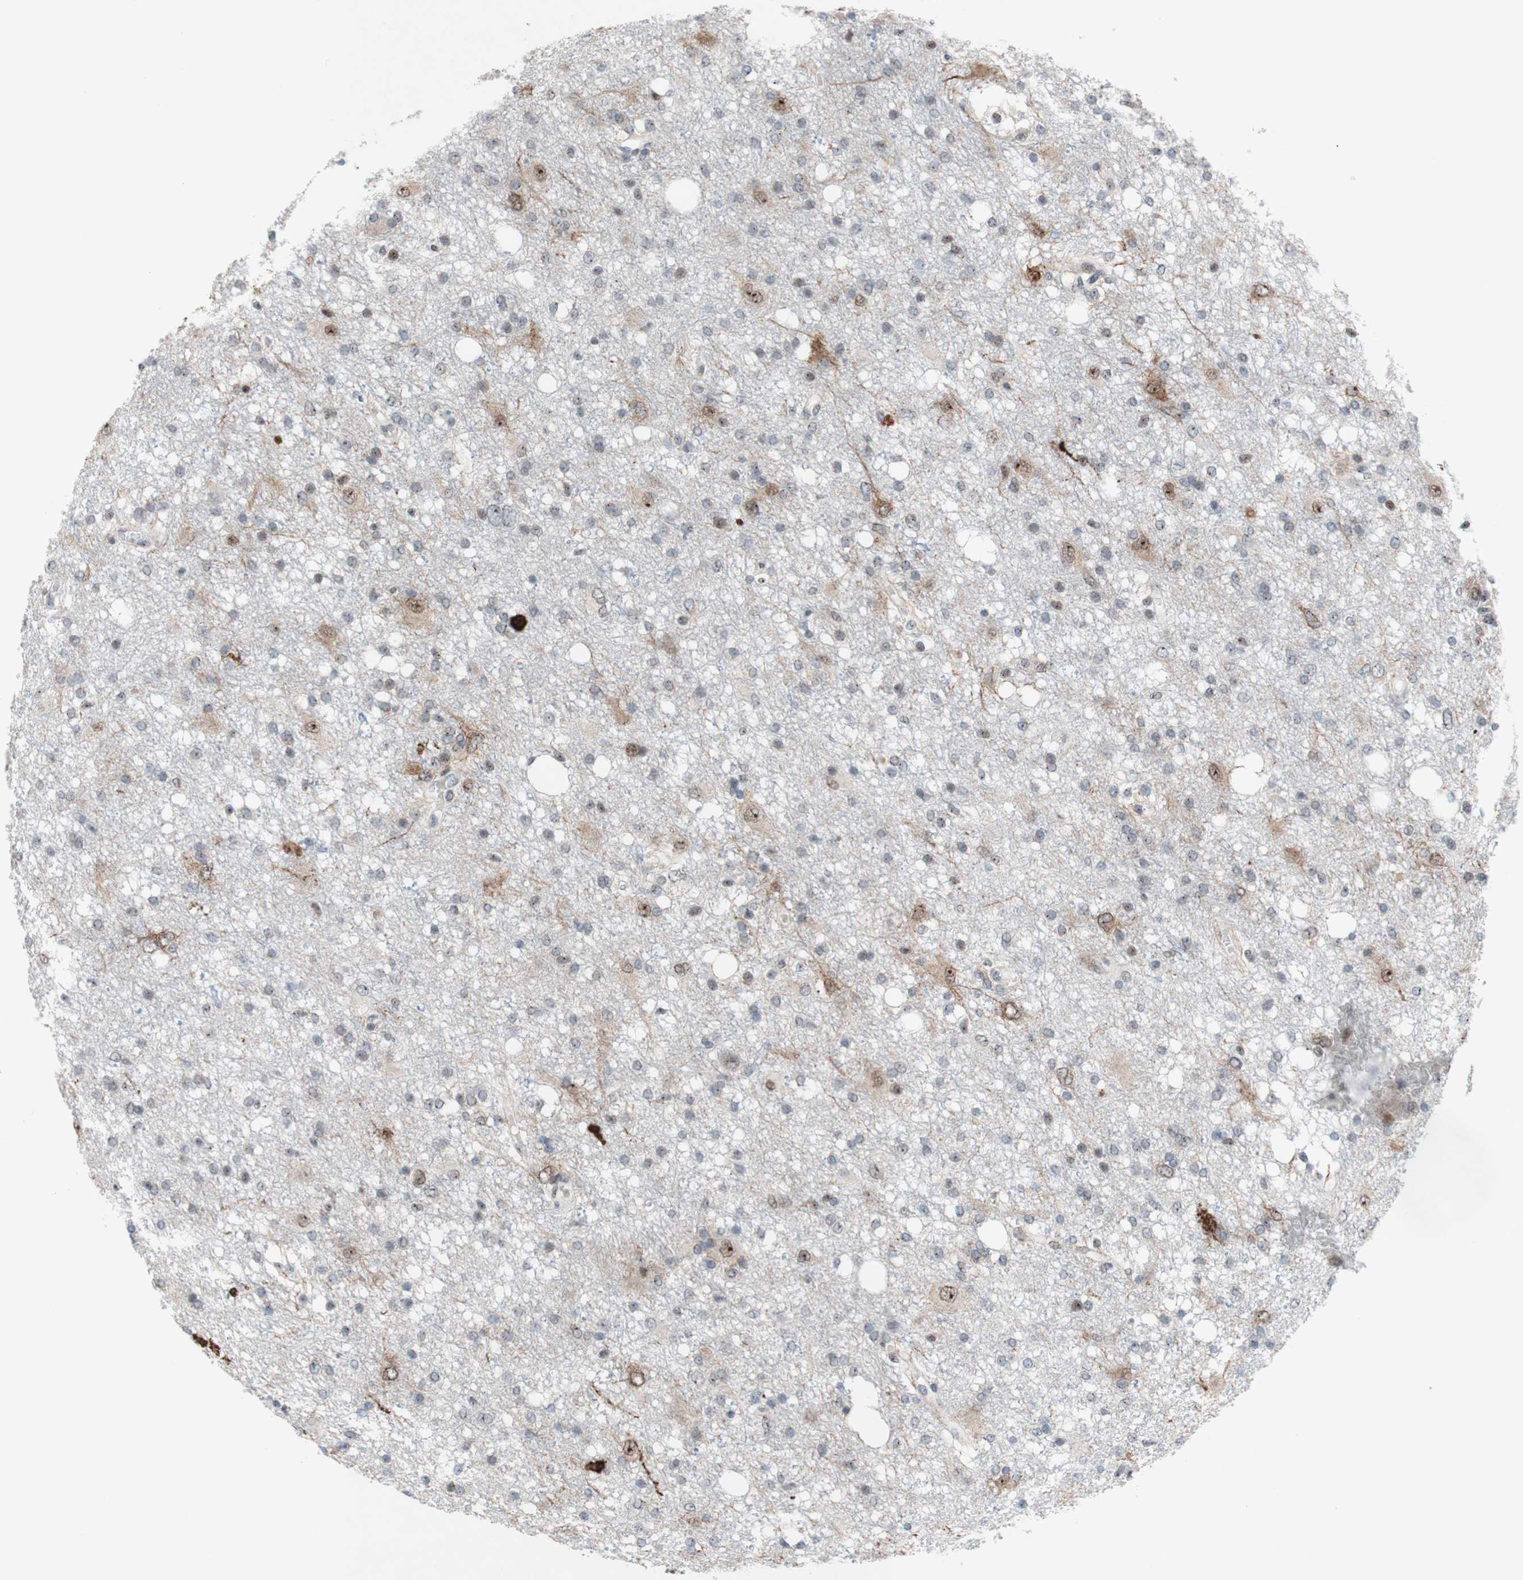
{"staining": {"intensity": "weak", "quantity": "25%-75%", "location": "nuclear"}, "tissue": "glioma", "cell_type": "Tumor cells", "image_type": "cancer", "snomed": [{"axis": "morphology", "description": "Glioma, malignant, High grade"}, {"axis": "topography", "description": "Brain"}], "caption": "Malignant glioma (high-grade) stained with IHC demonstrates weak nuclear positivity in approximately 25%-75% of tumor cells.", "gene": "POLR1A", "patient": {"sex": "female", "age": 59}}